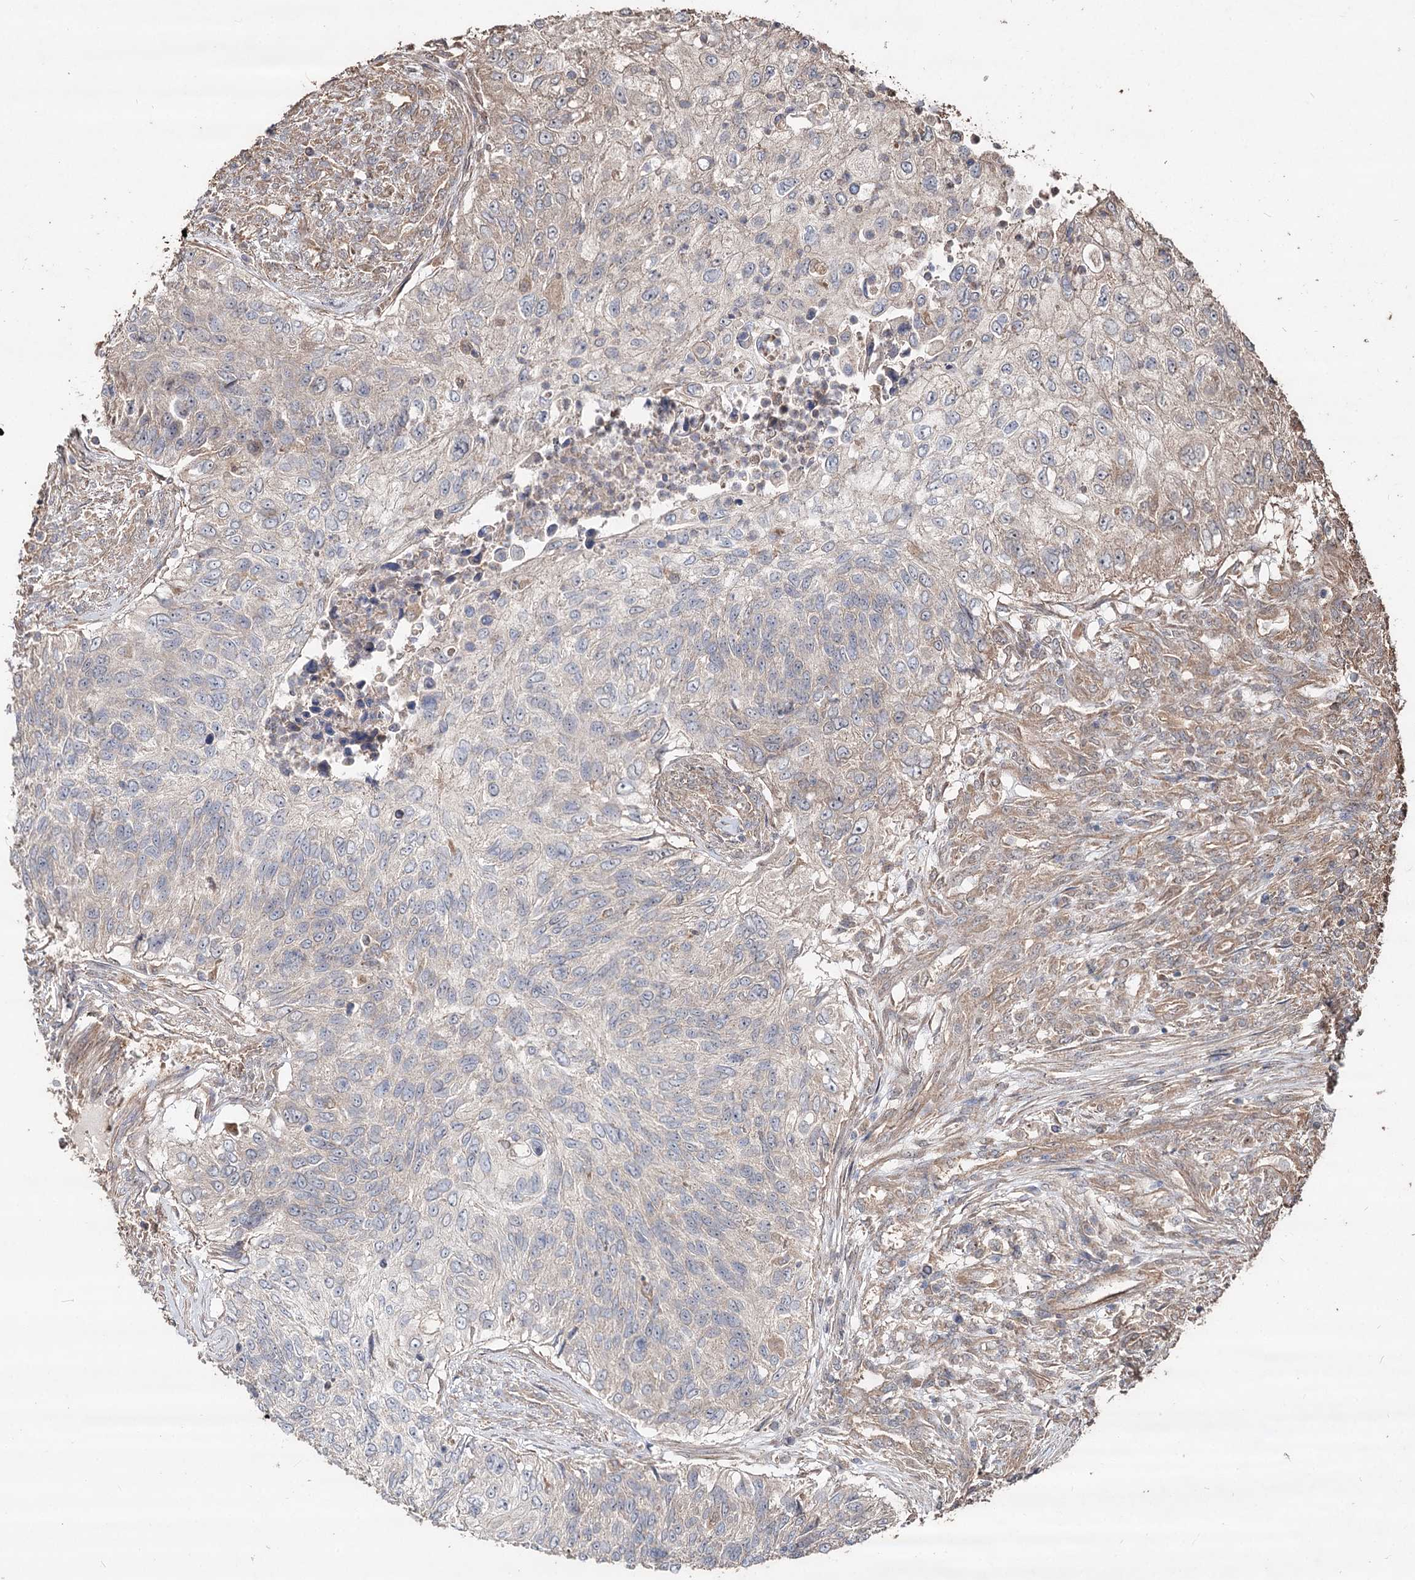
{"staining": {"intensity": "negative", "quantity": "none", "location": "none"}, "tissue": "urothelial cancer", "cell_type": "Tumor cells", "image_type": "cancer", "snomed": [{"axis": "morphology", "description": "Urothelial carcinoma, High grade"}, {"axis": "topography", "description": "Urinary bladder"}], "caption": "The histopathology image exhibits no staining of tumor cells in urothelial cancer.", "gene": "SPART", "patient": {"sex": "female", "age": 60}}